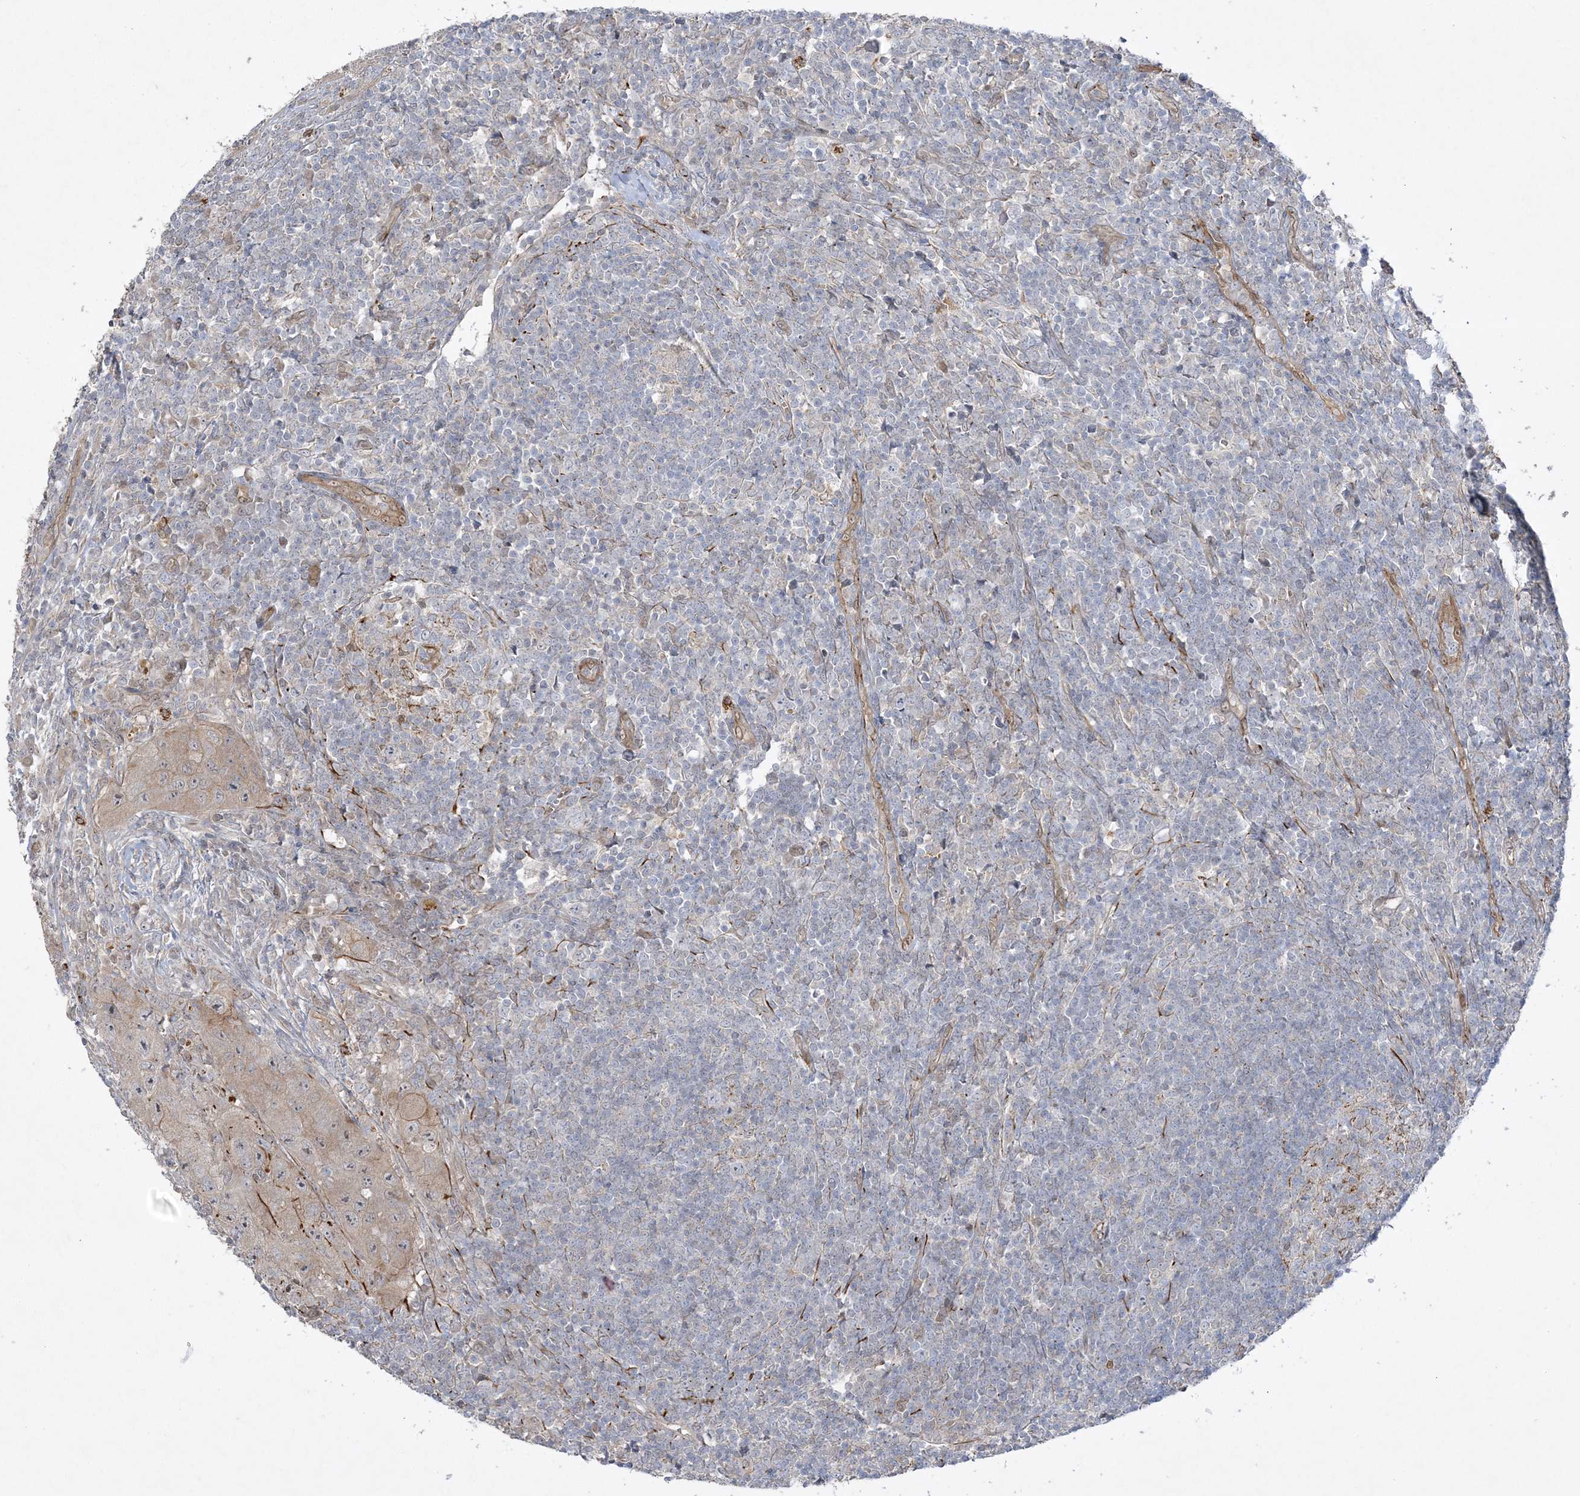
{"staining": {"intensity": "negative", "quantity": "none", "location": "none"}, "tissue": "lymph node", "cell_type": "Germinal center cells", "image_type": "normal", "snomed": [{"axis": "morphology", "description": "Normal tissue, NOS"}, {"axis": "morphology", "description": "Squamous cell carcinoma, metastatic, NOS"}, {"axis": "topography", "description": "Lymph node"}], "caption": "Immunohistochemical staining of benign human lymph node shows no significant staining in germinal center cells. (Stains: DAB (3,3'-diaminobenzidine) IHC with hematoxylin counter stain, Microscopy: brightfield microscopy at high magnification).", "gene": "INPP1", "patient": {"sex": "male", "age": 73}}